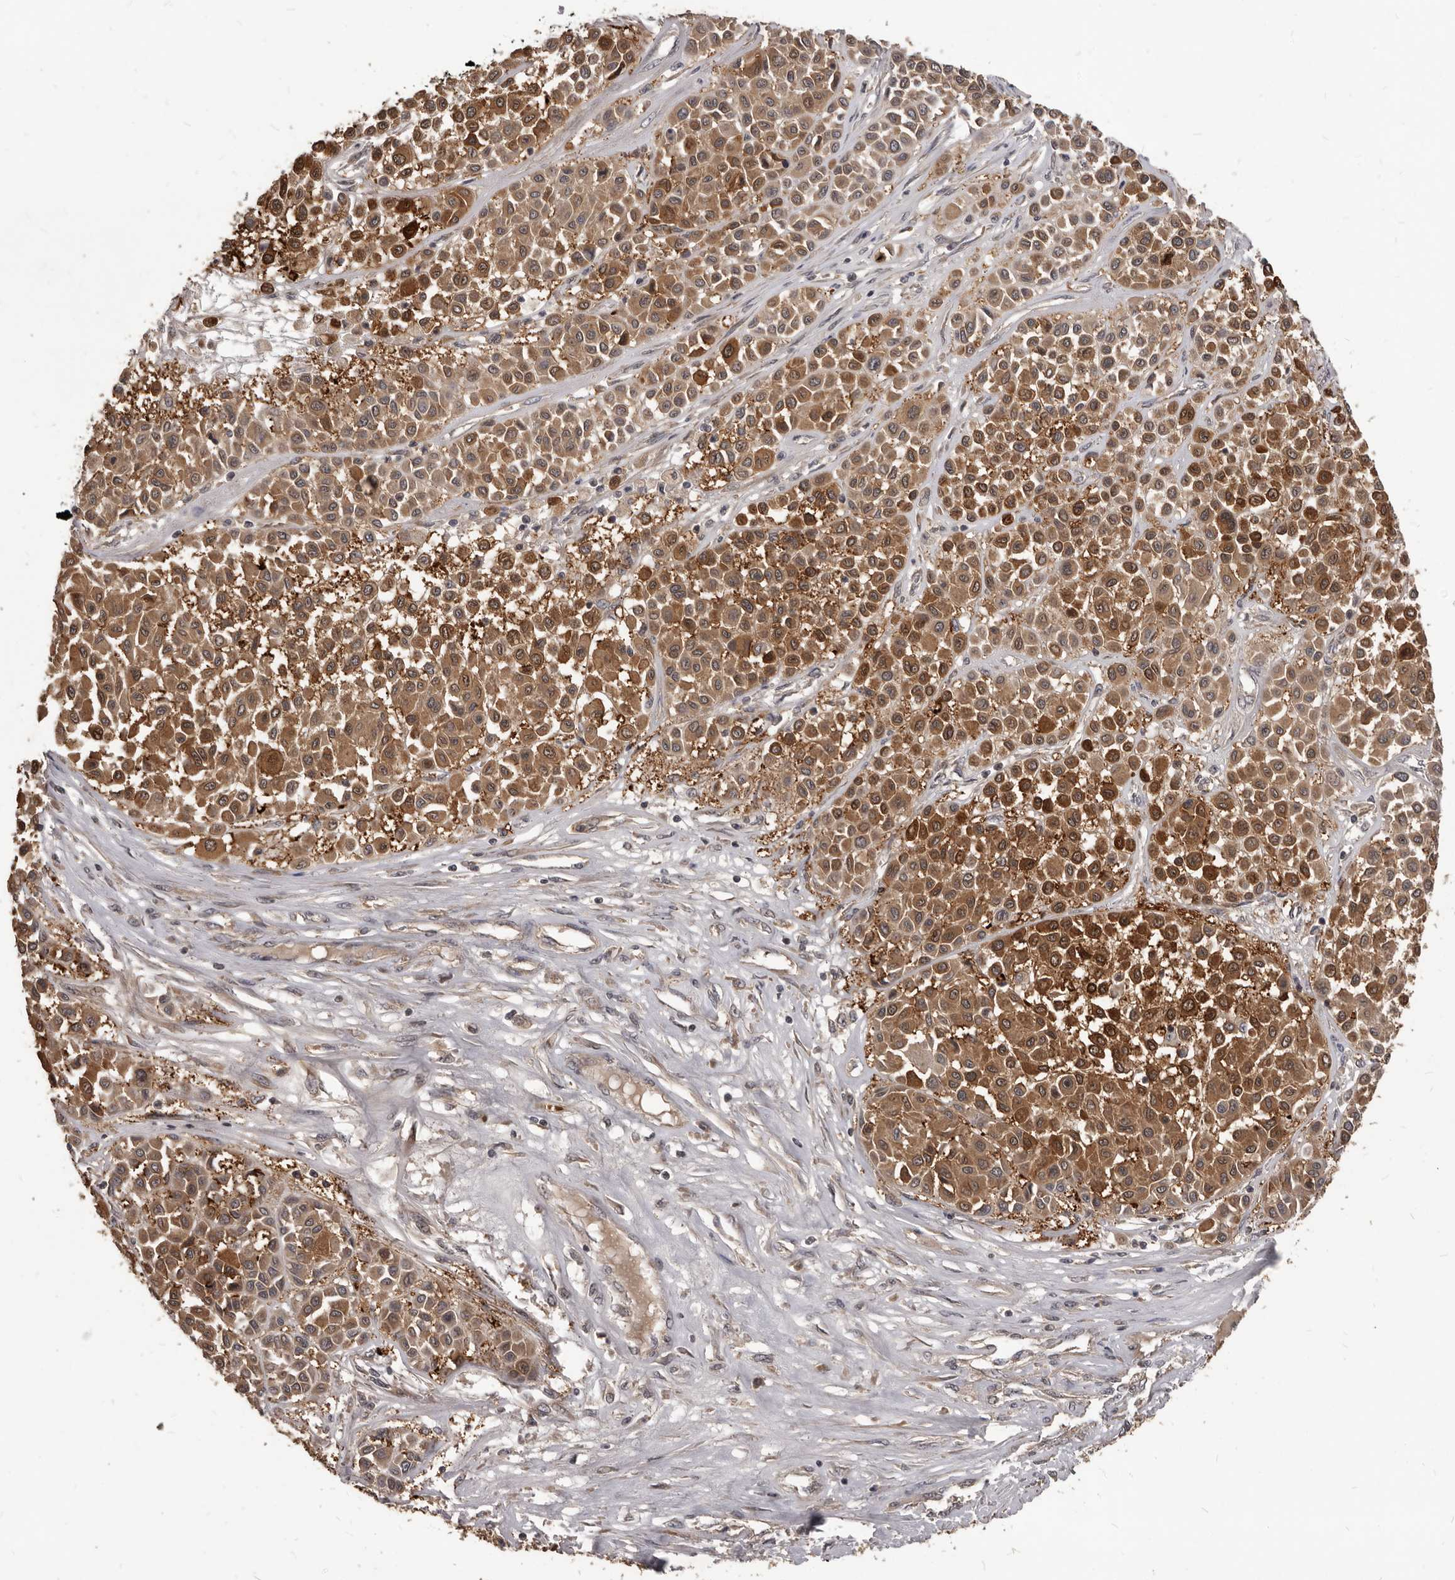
{"staining": {"intensity": "moderate", "quantity": ">75%", "location": "cytoplasmic/membranous"}, "tissue": "melanoma", "cell_type": "Tumor cells", "image_type": "cancer", "snomed": [{"axis": "morphology", "description": "Malignant melanoma, Metastatic site"}, {"axis": "topography", "description": "Soft tissue"}], "caption": "Human melanoma stained with a brown dye exhibits moderate cytoplasmic/membranous positive expression in about >75% of tumor cells.", "gene": "GABPB2", "patient": {"sex": "male", "age": 41}}